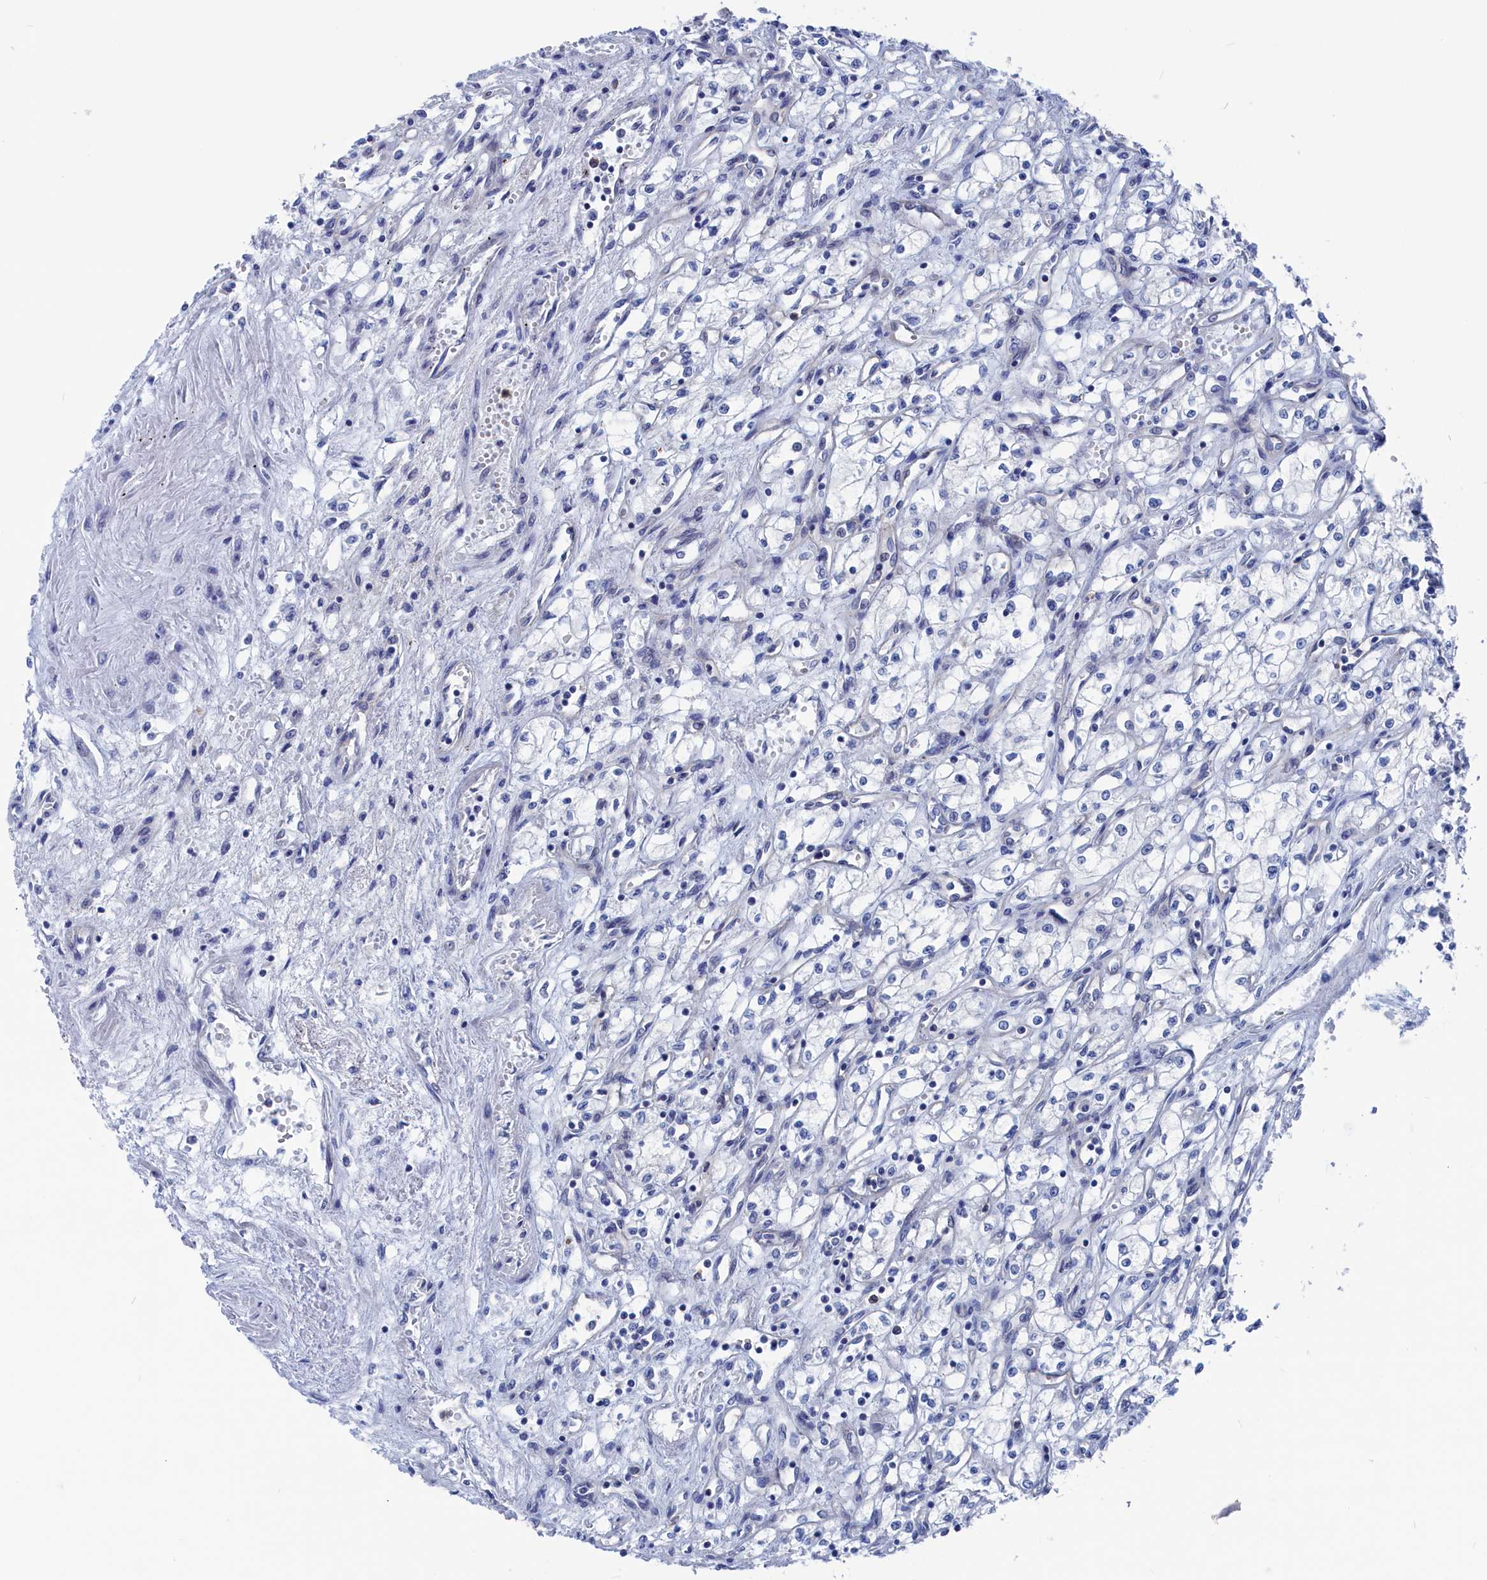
{"staining": {"intensity": "negative", "quantity": "none", "location": "none"}, "tissue": "renal cancer", "cell_type": "Tumor cells", "image_type": "cancer", "snomed": [{"axis": "morphology", "description": "Adenocarcinoma, NOS"}, {"axis": "topography", "description": "Kidney"}], "caption": "The immunohistochemistry micrograph has no significant expression in tumor cells of renal cancer (adenocarcinoma) tissue.", "gene": "MARCHF3", "patient": {"sex": "male", "age": 59}}